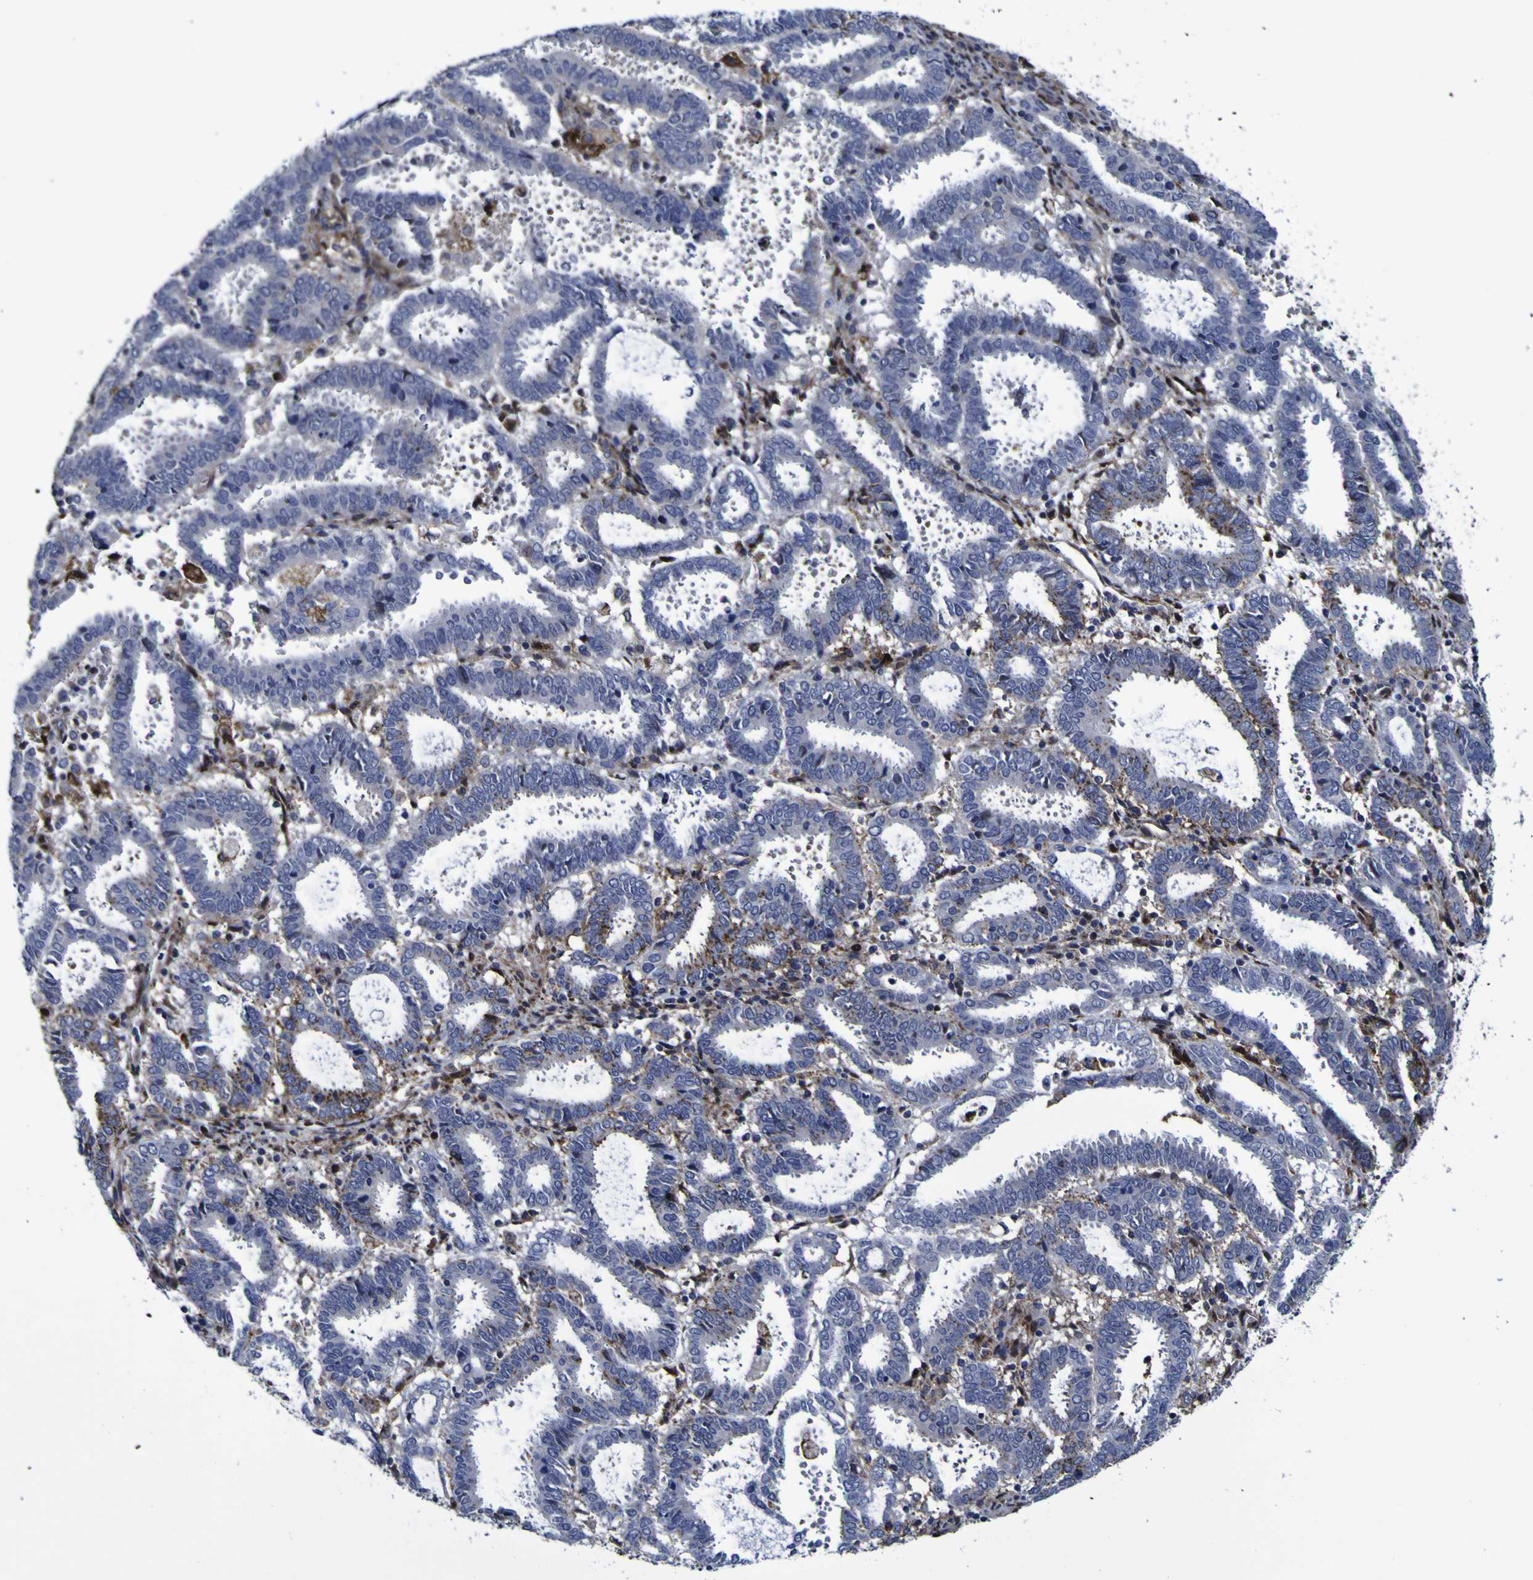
{"staining": {"intensity": "moderate", "quantity": "<25%", "location": "cytoplasmic/membranous"}, "tissue": "endometrial cancer", "cell_type": "Tumor cells", "image_type": "cancer", "snomed": [{"axis": "morphology", "description": "Adenocarcinoma, NOS"}, {"axis": "topography", "description": "Uterus"}], "caption": "This micrograph exhibits adenocarcinoma (endometrial) stained with IHC to label a protein in brown. The cytoplasmic/membranous of tumor cells show moderate positivity for the protein. Nuclei are counter-stained blue.", "gene": "MGLL", "patient": {"sex": "female", "age": 83}}